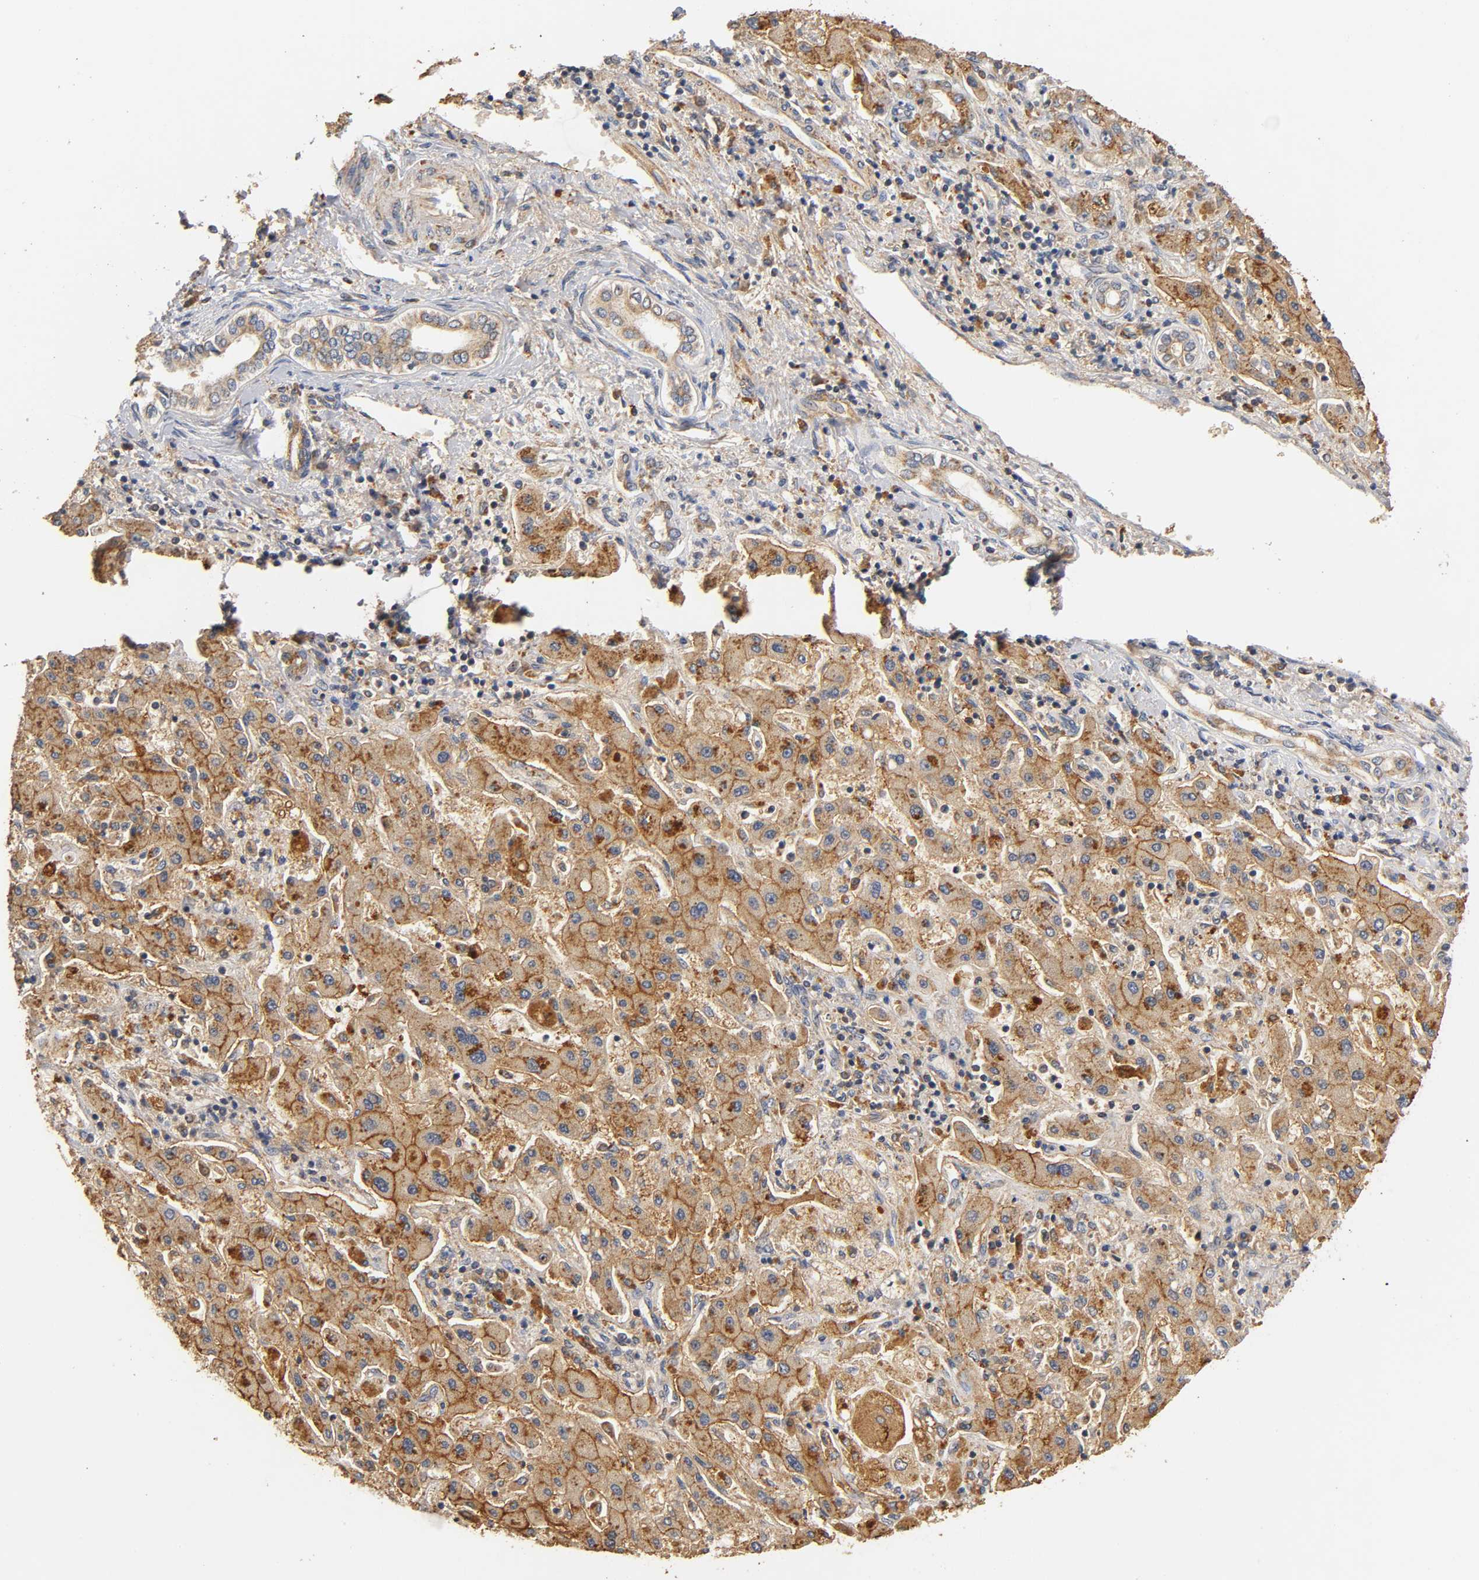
{"staining": {"intensity": "strong", "quantity": ">75%", "location": "cytoplasmic/membranous"}, "tissue": "liver cancer", "cell_type": "Tumor cells", "image_type": "cancer", "snomed": [{"axis": "morphology", "description": "Cholangiocarcinoma"}, {"axis": "topography", "description": "Liver"}], "caption": "This histopathology image displays immunohistochemistry (IHC) staining of human liver cancer (cholangiocarcinoma), with high strong cytoplasmic/membranous expression in about >75% of tumor cells.", "gene": "SCAP", "patient": {"sex": "male", "age": 50}}